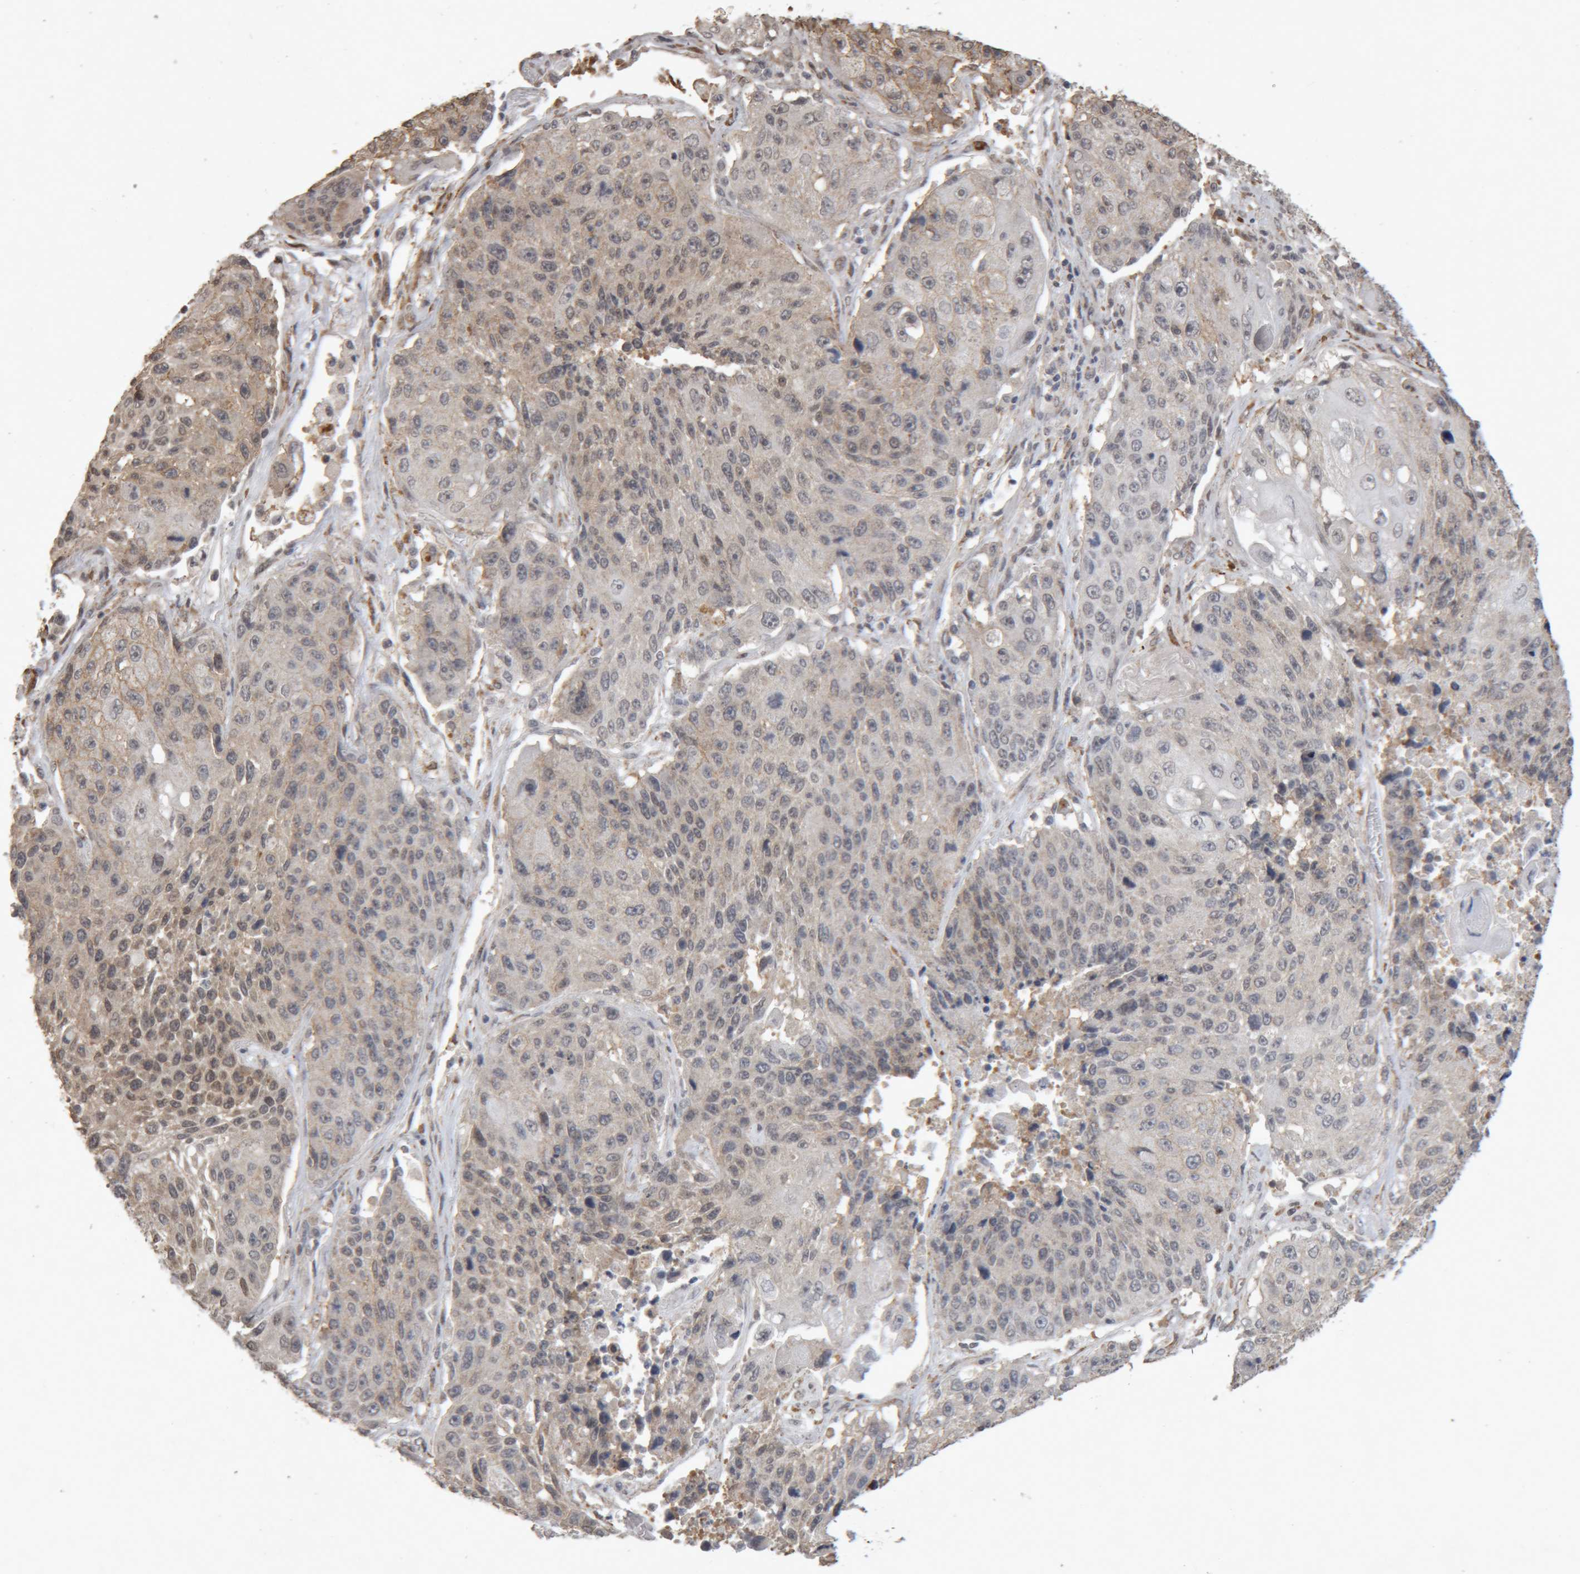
{"staining": {"intensity": "weak", "quantity": "<25%", "location": "cytoplasmic/membranous"}, "tissue": "lung cancer", "cell_type": "Tumor cells", "image_type": "cancer", "snomed": [{"axis": "morphology", "description": "Squamous cell carcinoma, NOS"}, {"axis": "topography", "description": "Lung"}], "caption": "DAB immunohistochemical staining of human squamous cell carcinoma (lung) exhibits no significant positivity in tumor cells.", "gene": "MEP1A", "patient": {"sex": "male", "age": 61}}